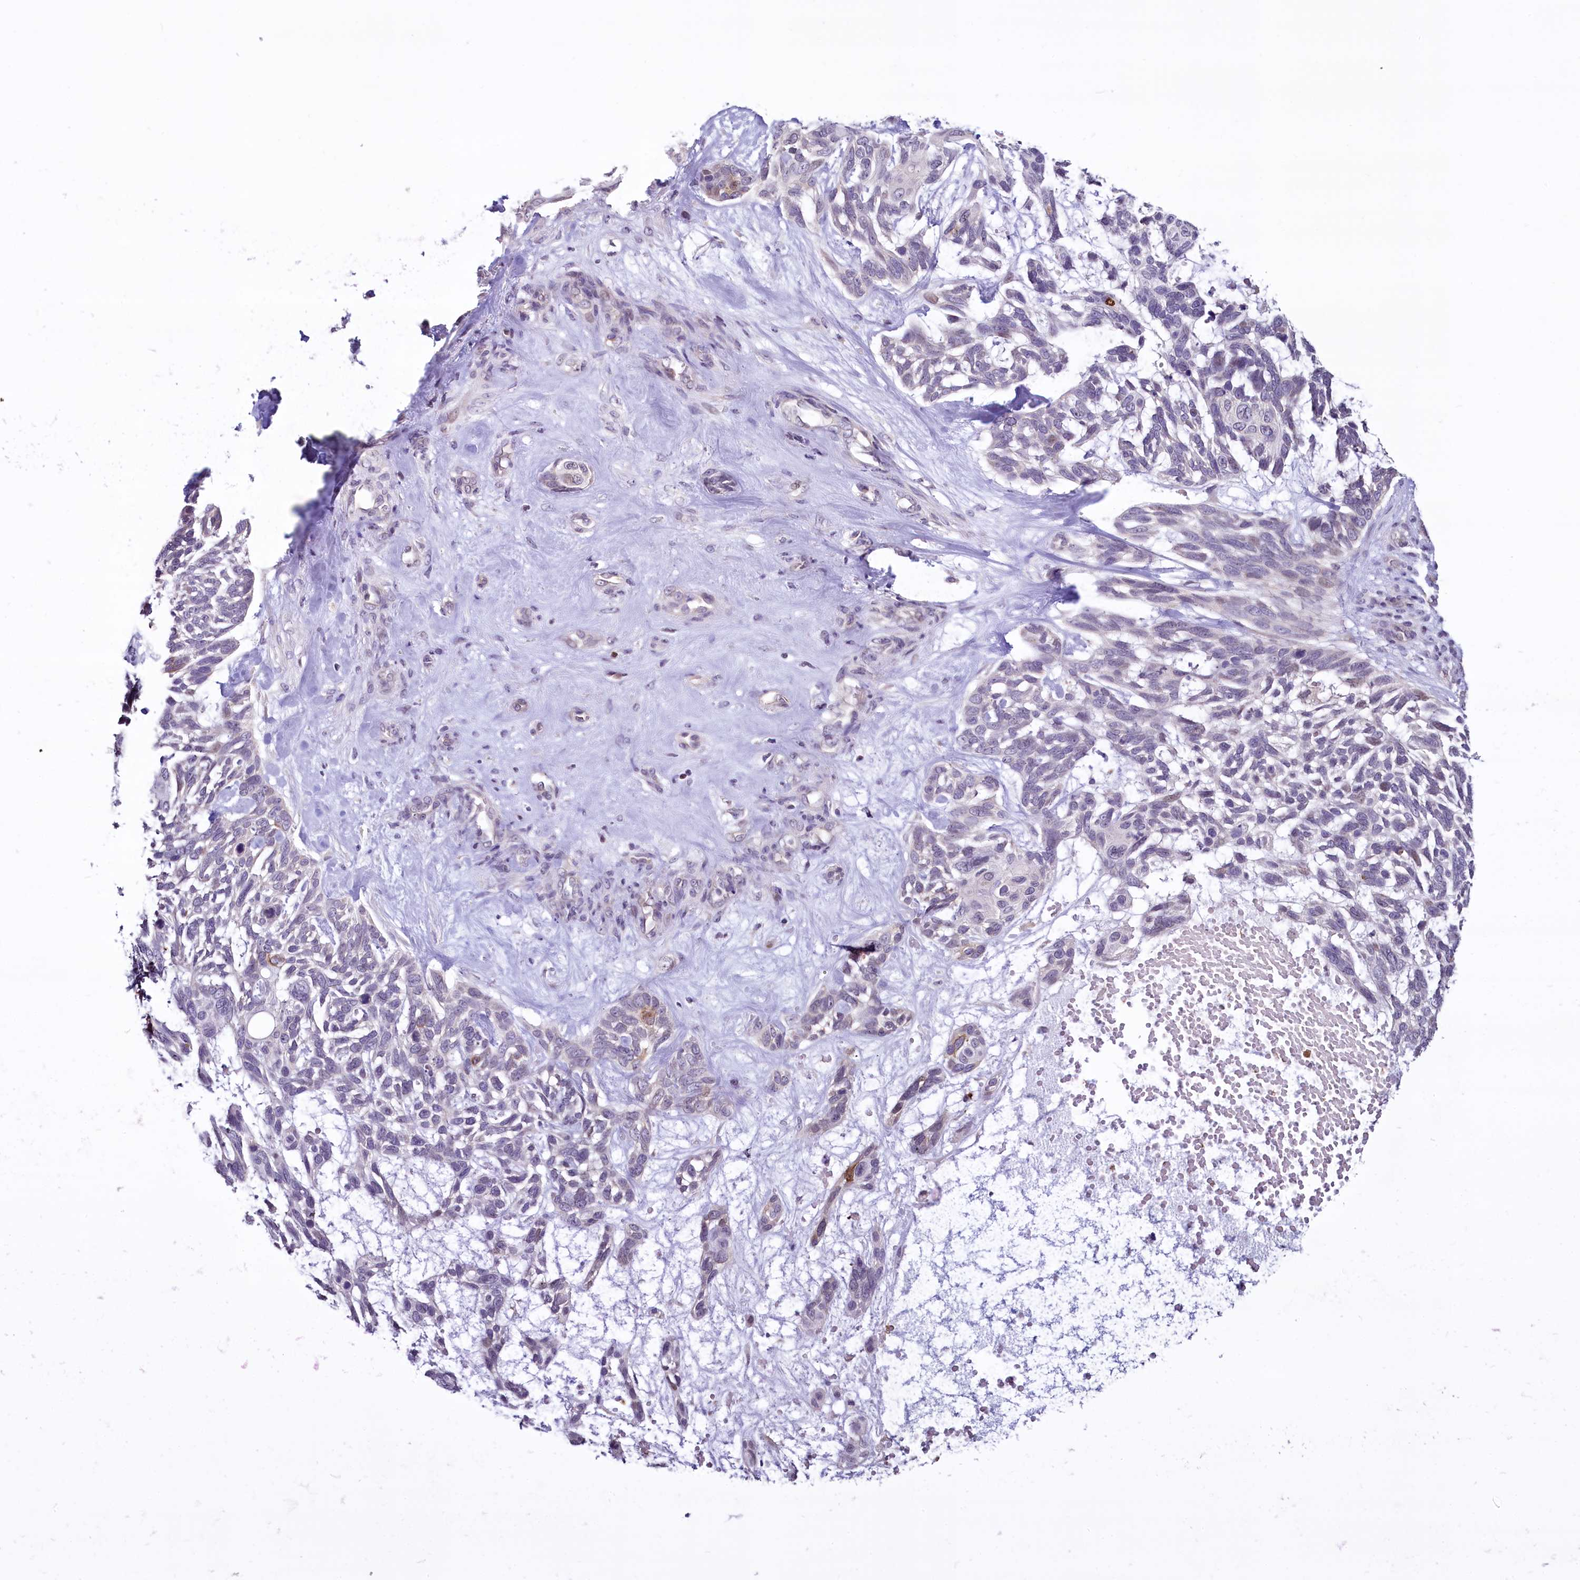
{"staining": {"intensity": "negative", "quantity": "none", "location": "none"}, "tissue": "skin cancer", "cell_type": "Tumor cells", "image_type": "cancer", "snomed": [{"axis": "morphology", "description": "Basal cell carcinoma"}, {"axis": "topography", "description": "Skin"}], "caption": "Skin cancer was stained to show a protein in brown. There is no significant positivity in tumor cells.", "gene": "BANK1", "patient": {"sex": "male", "age": 88}}